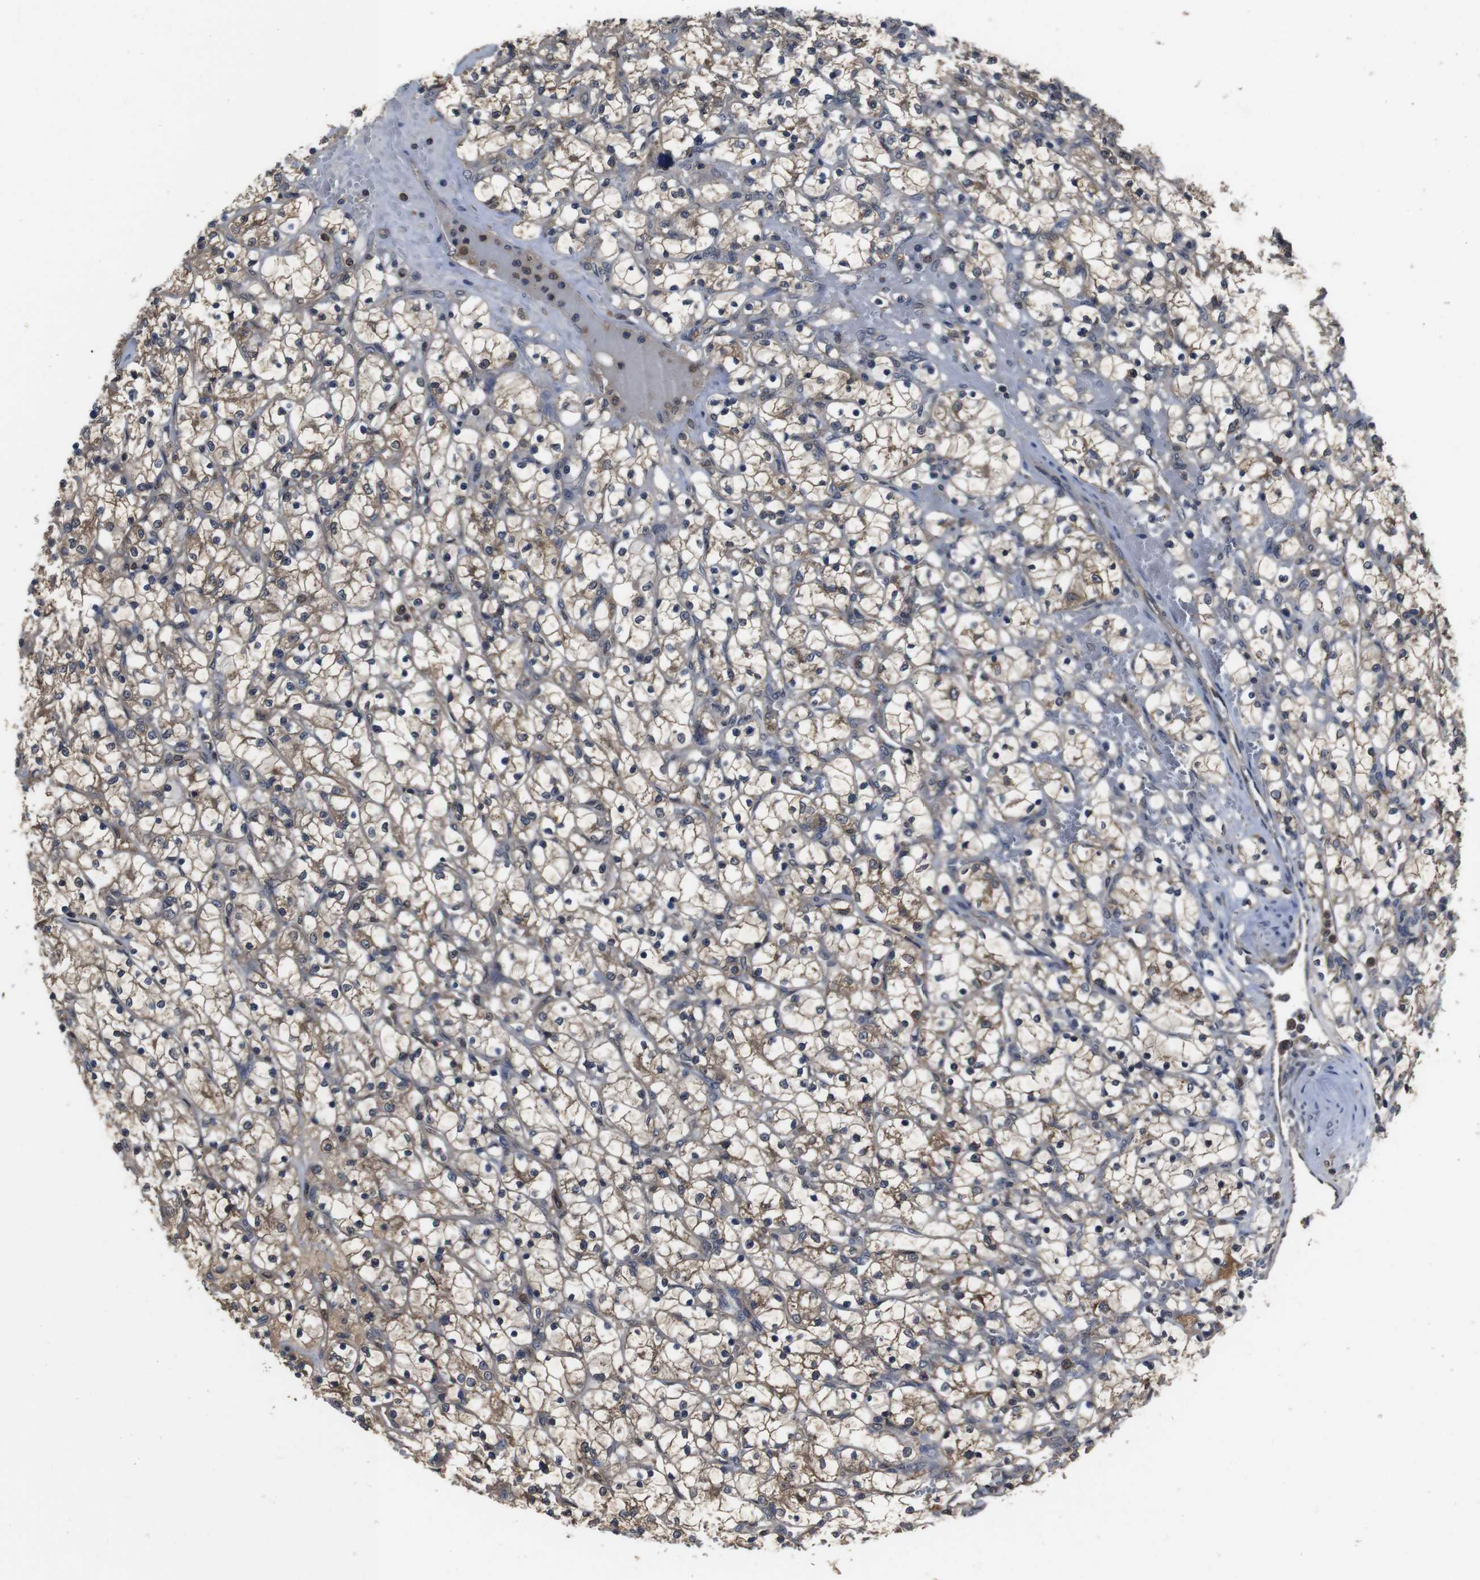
{"staining": {"intensity": "moderate", "quantity": ">75%", "location": "cytoplasmic/membranous"}, "tissue": "renal cancer", "cell_type": "Tumor cells", "image_type": "cancer", "snomed": [{"axis": "morphology", "description": "Adenocarcinoma, NOS"}, {"axis": "topography", "description": "Kidney"}], "caption": "A high-resolution image shows immunohistochemistry staining of adenocarcinoma (renal), which displays moderate cytoplasmic/membranous expression in approximately >75% of tumor cells.", "gene": "CXCL11", "patient": {"sex": "female", "age": 69}}